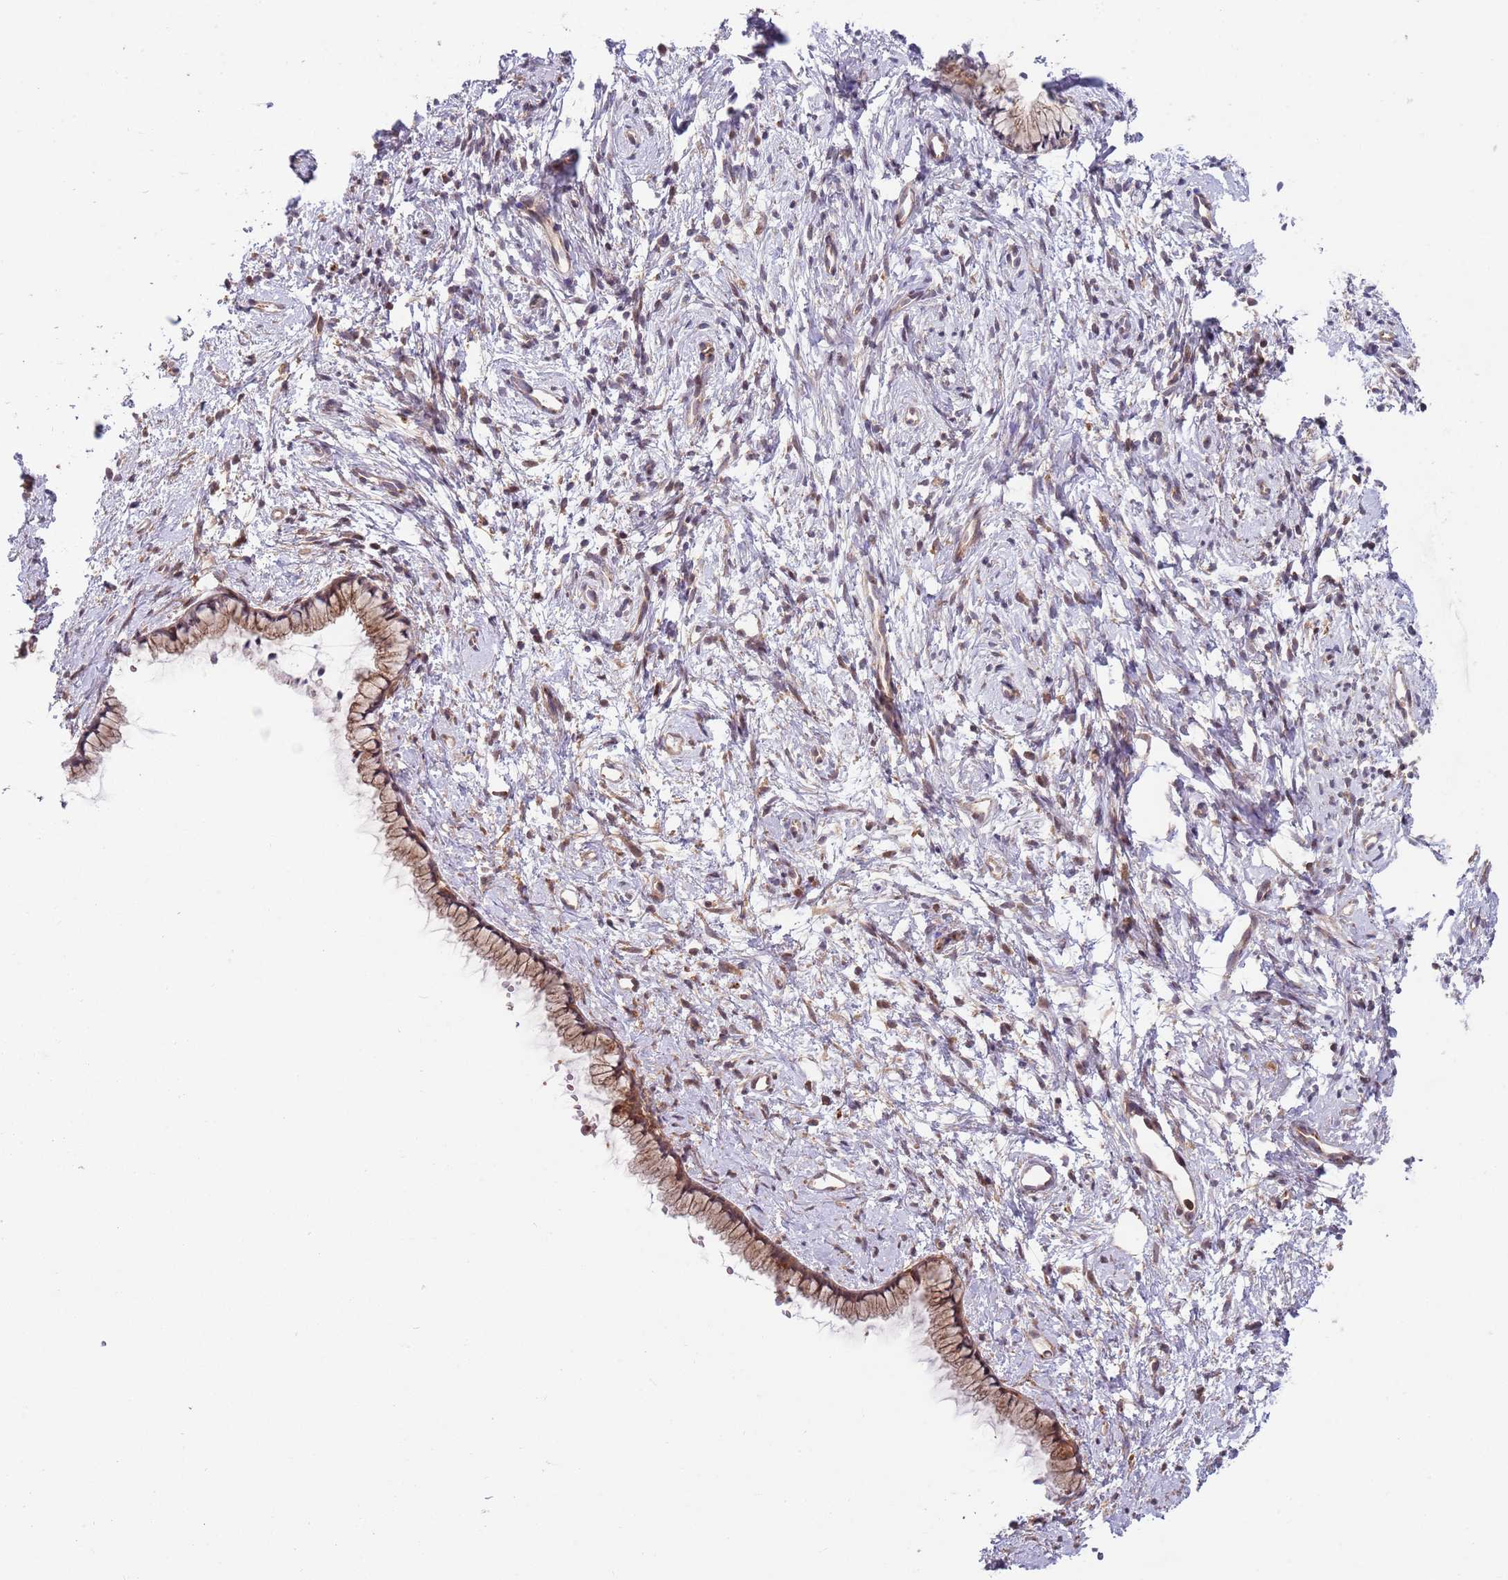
{"staining": {"intensity": "moderate", "quantity": ">75%", "location": "cytoplasmic/membranous"}, "tissue": "cervix", "cell_type": "Squamous epithelial cells", "image_type": "normal", "snomed": [{"axis": "morphology", "description": "Normal tissue, NOS"}, {"axis": "topography", "description": "Cervix"}], "caption": "Immunohistochemistry (DAB) staining of benign human cervix reveals moderate cytoplasmic/membranous protein positivity in approximately >75% of squamous epithelial cells. Immunohistochemistry stains the protein in brown and the nuclei are stained blue.", "gene": "GGA1", "patient": {"sex": "female", "age": 57}}